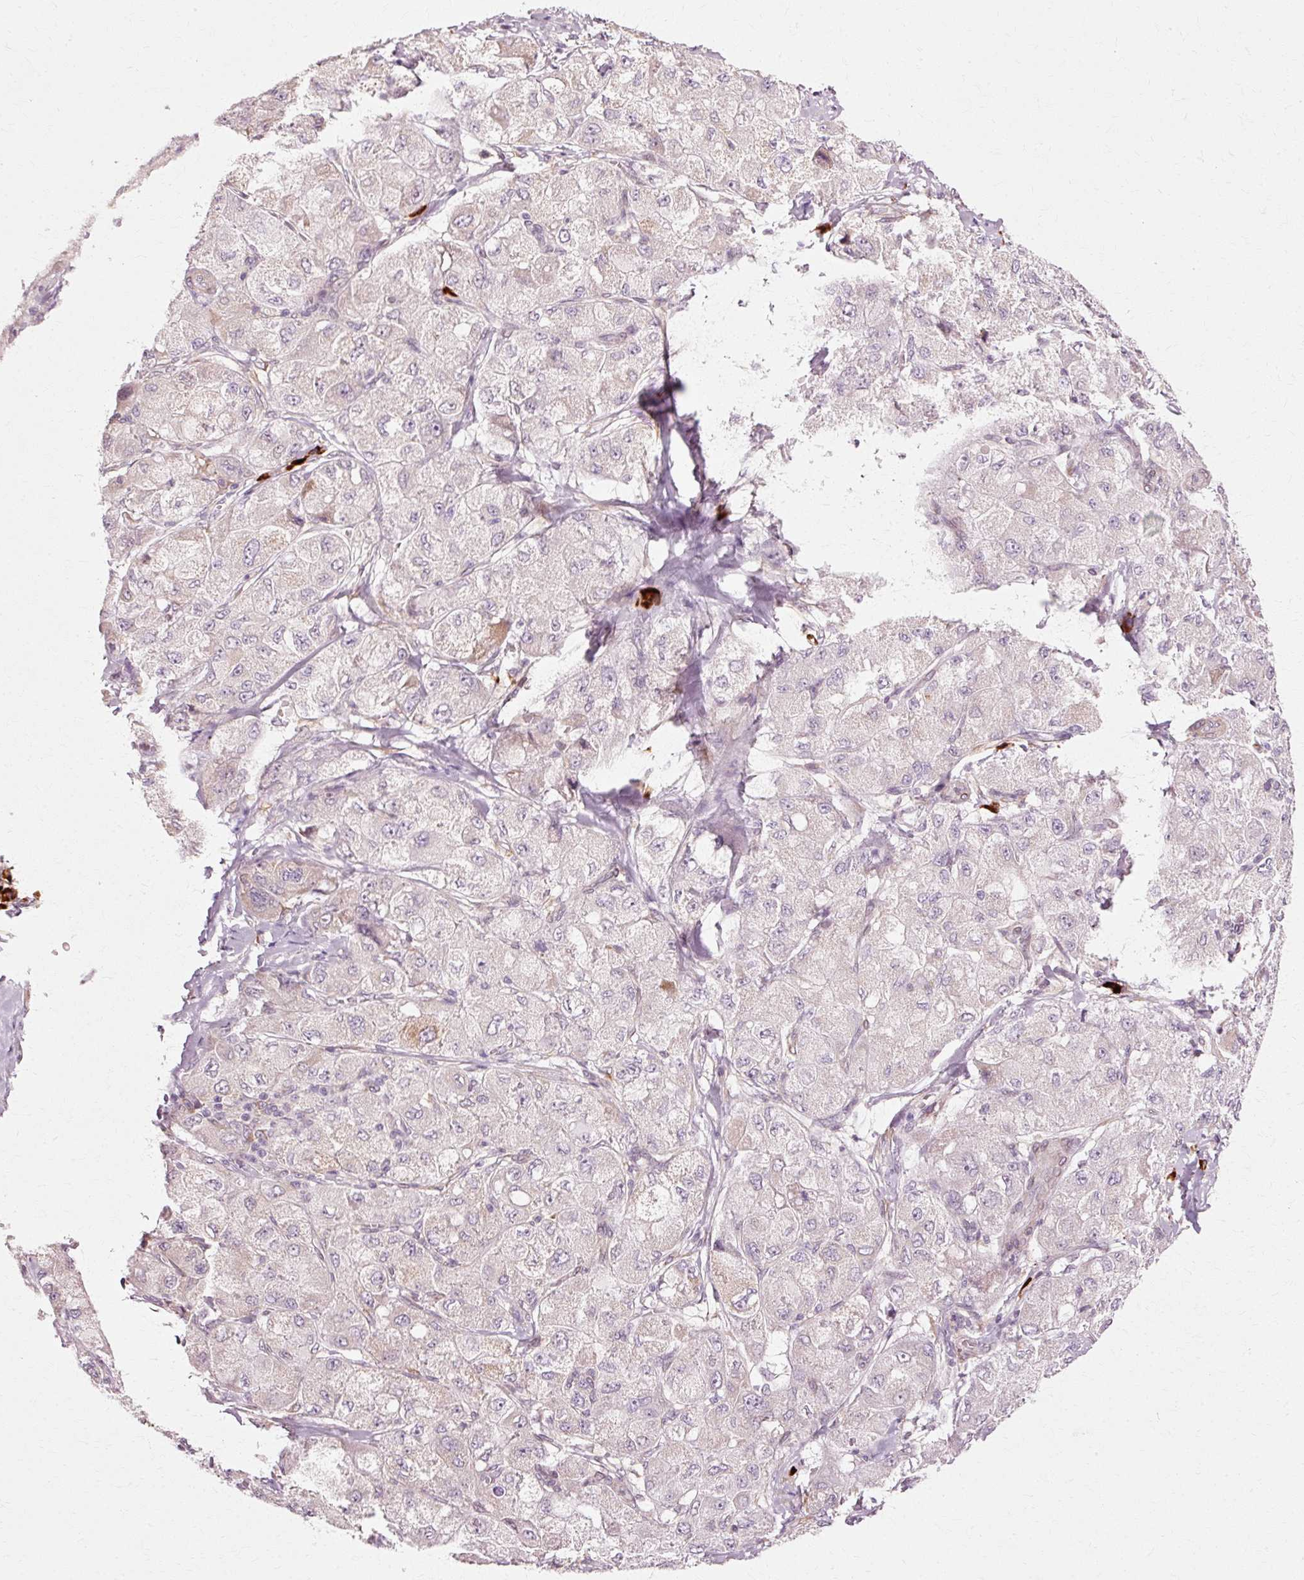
{"staining": {"intensity": "strong", "quantity": "25%-75%", "location": "cytoplasmic/membranous"}, "tissue": "liver cancer", "cell_type": "Tumor cells", "image_type": "cancer", "snomed": [{"axis": "morphology", "description": "Carcinoma, Hepatocellular, NOS"}, {"axis": "topography", "description": "Liver"}], "caption": "Tumor cells exhibit strong cytoplasmic/membranous staining in approximately 25%-75% of cells in liver cancer (hepatocellular carcinoma).", "gene": "RGPD5", "patient": {"sex": "male", "age": 80}}